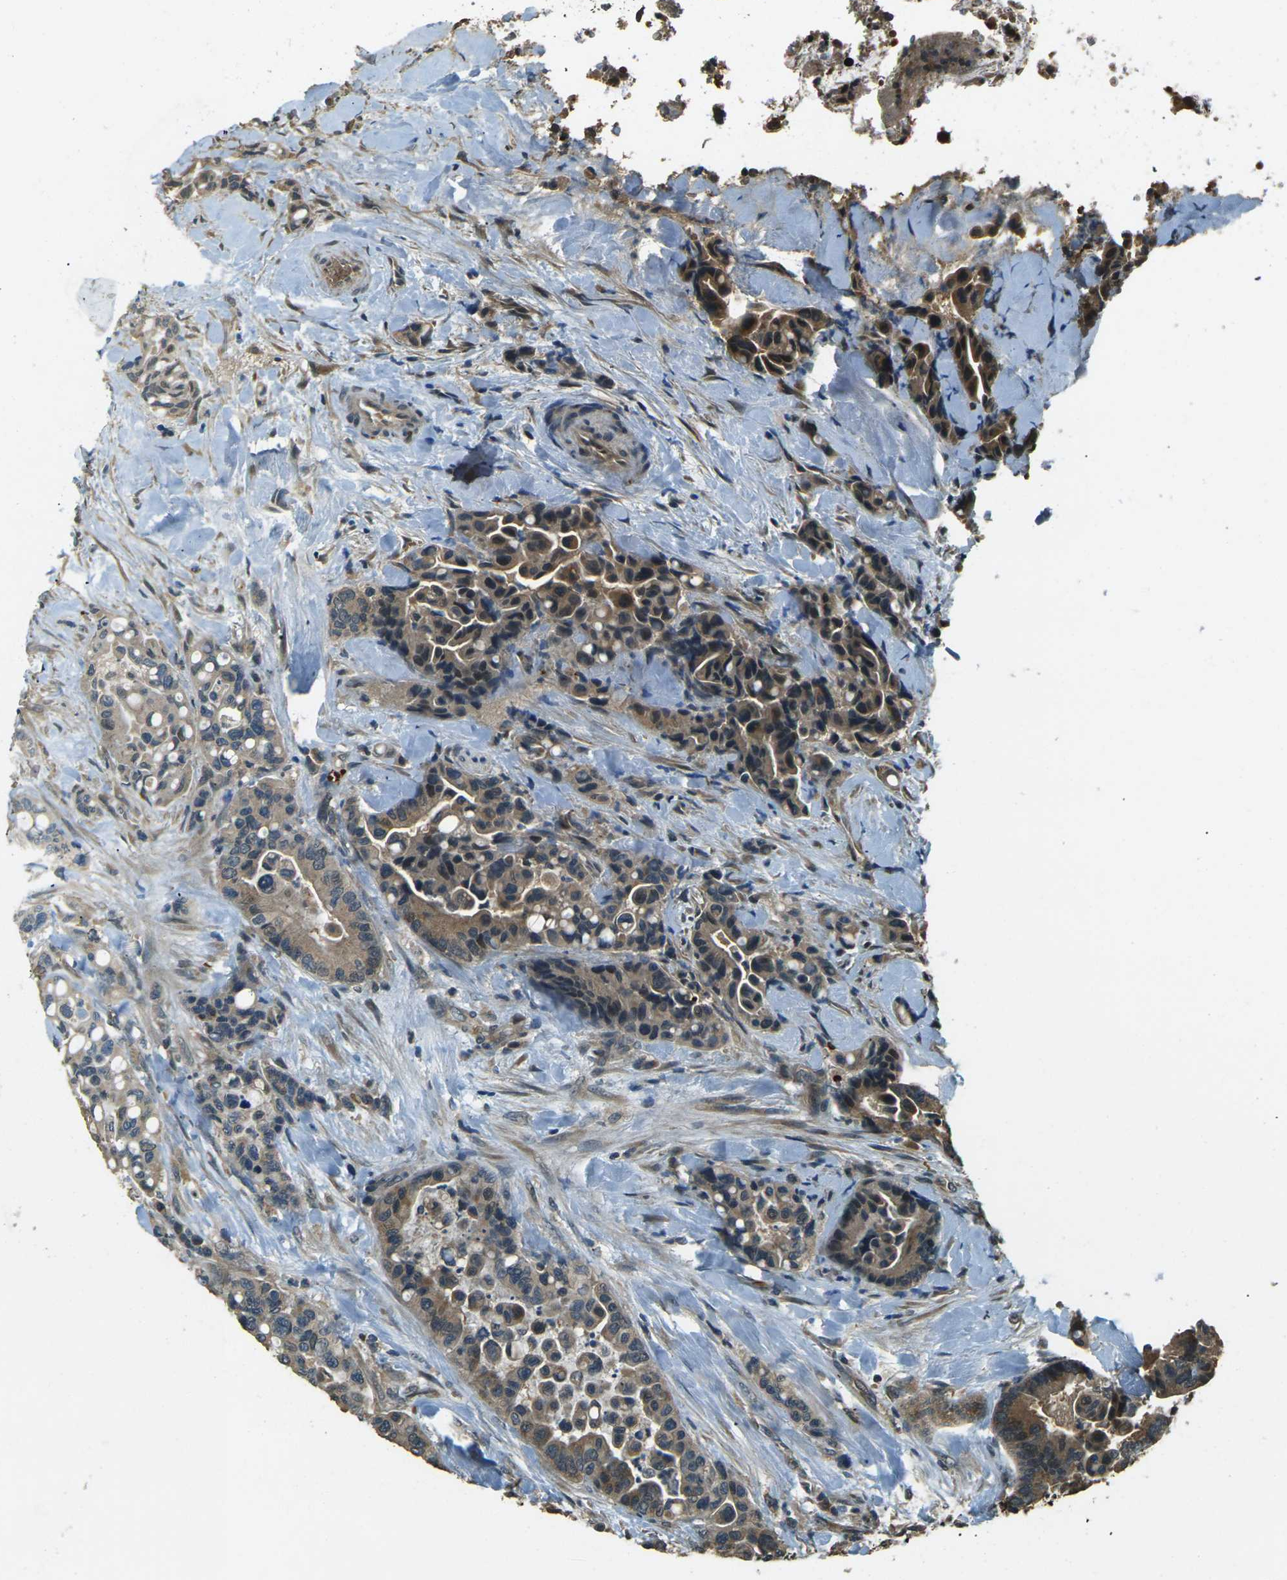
{"staining": {"intensity": "strong", "quantity": "25%-75%", "location": "cytoplasmic/membranous"}, "tissue": "colorectal cancer", "cell_type": "Tumor cells", "image_type": "cancer", "snomed": [{"axis": "morphology", "description": "Normal tissue, NOS"}, {"axis": "morphology", "description": "Adenocarcinoma, NOS"}, {"axis": "topography", "description": "Colon"}], "caption": "Colorectal cancer (adenocarcinoma) stained with a brown dye reveals strong cytoplasmic/membranous positive positivity in approximately 25%-75% of tumor cells.", "gene": "TOR1A", "patient": {"sex": "male", "age": 82}}